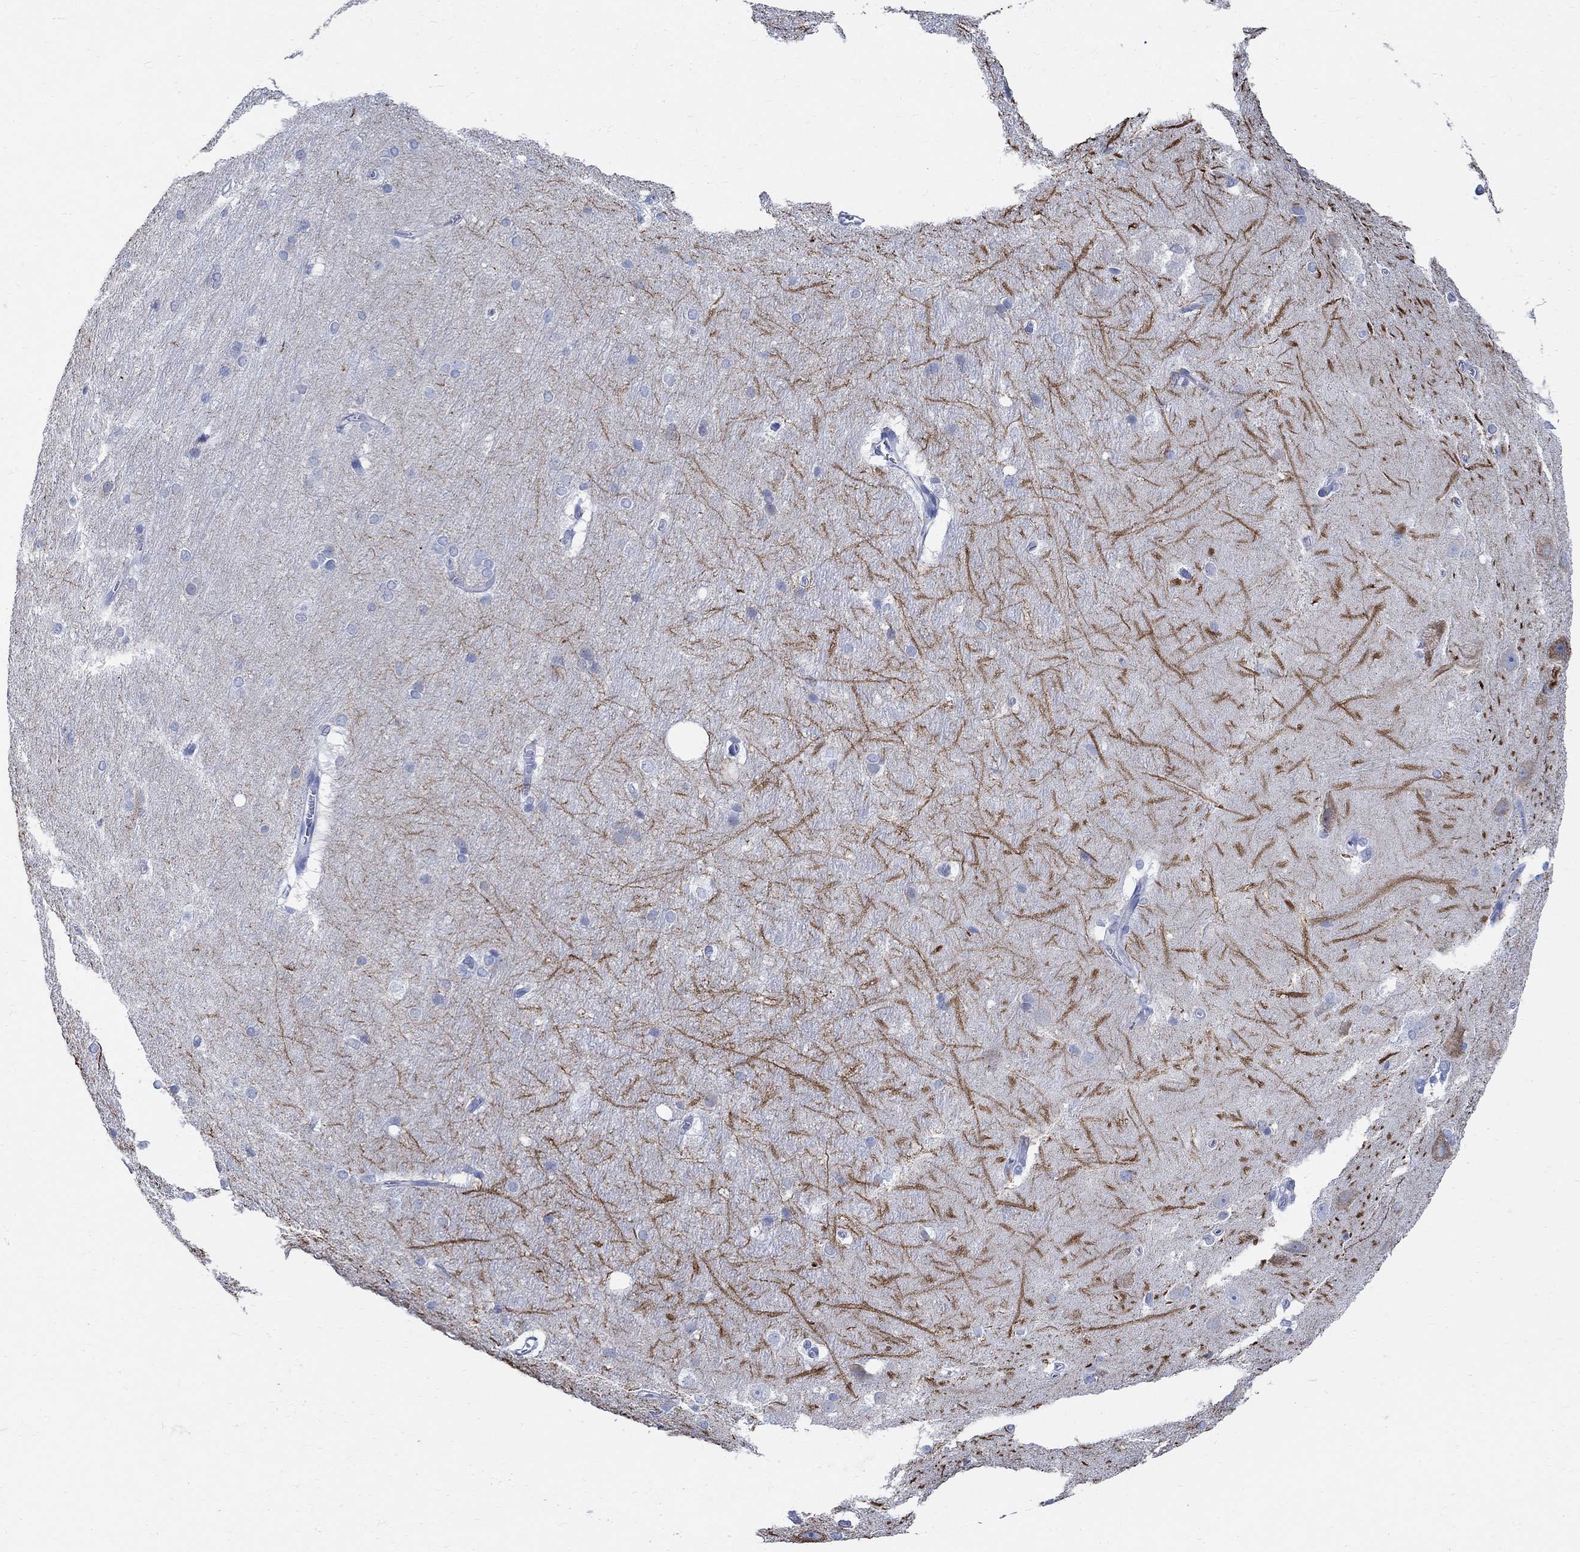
{"staining": {"intensity": "negative", "quantity": "none", "location": "none"}, "tissue": "hippocampus", "cell_type": "Glial cells", "image_type": "normal", "snomed": [{"axis": "morphology", "description": "Normal tissue, NOS"}, {"axis": "topography", "description": "Cerebral cortex"}, {"axis": "topography", "description": "Hippocampus"}], "caption": "This is a image of IHC staining of normal hippocampus, which shows no expression in glial cells. Nuclei are stained in blue.", "gene": "CAMK2N1", "patient": {"sex": "female", "age": 19}}